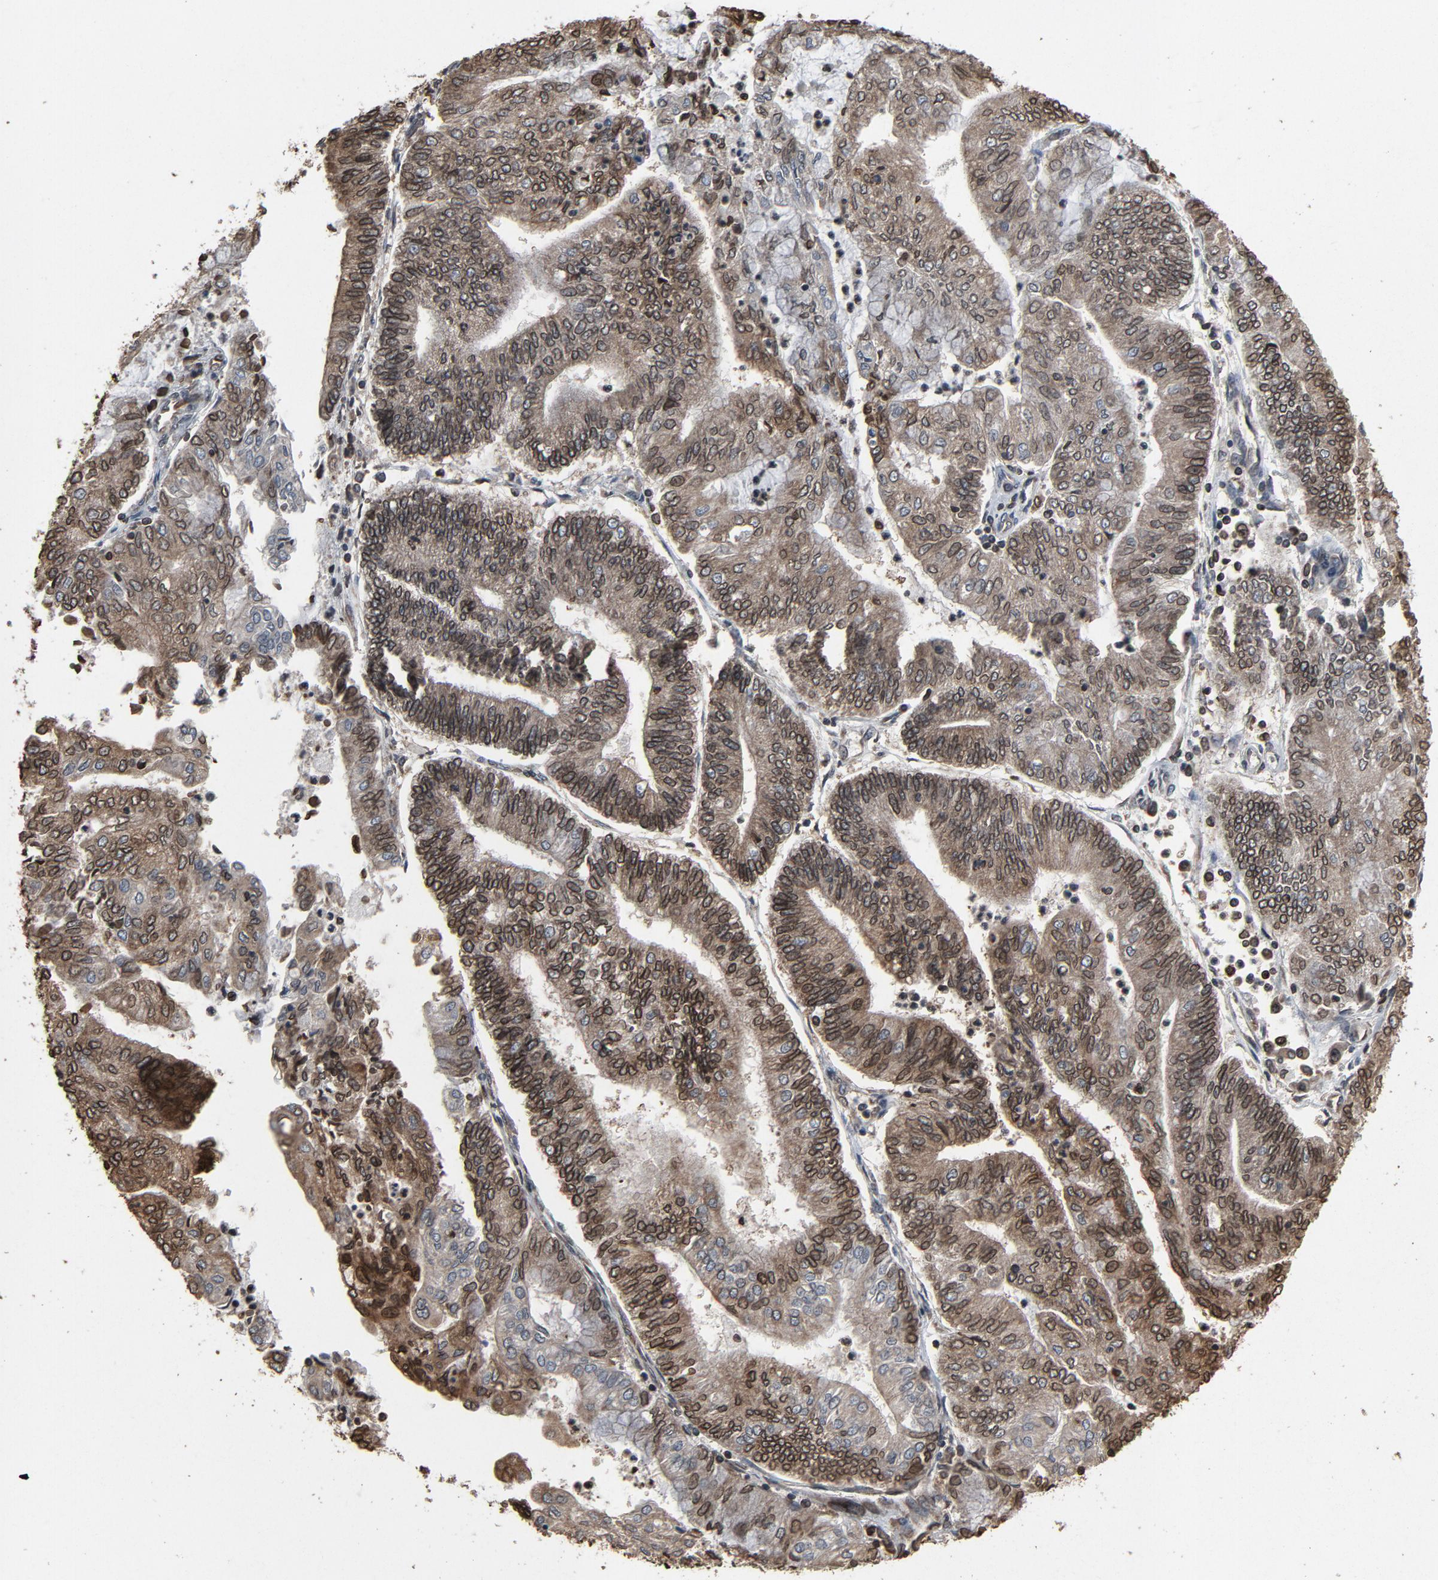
{"staining": {"intensity": "moderate", "quantity": "25%-75%", "location": "cytoplasmic/membranous,nuclear"}, "tissue": "endometrial cancer", "cell_type": "Tumor cells", "image_type": "cancer", "snomed": [{"axis": "morphology", "description": "Adenocarcinoma, NOS"}, {"axis": "topography", "description": "Endometrium"}], "caption": "Immunohistochemical staining of human endometrial cancer (adenocarcinoma) exhibits medium levels of moderate cytoplasmic/membranous and nuclear positivity in approximately 25%-75% of tumor cells. (DAB (3,3'-diaminobenzidine) IHC, brown staining for protein, blue staining for nuclei).", "gene": "UBE2D1", "patient": {"sex": "female", "age": 59}}